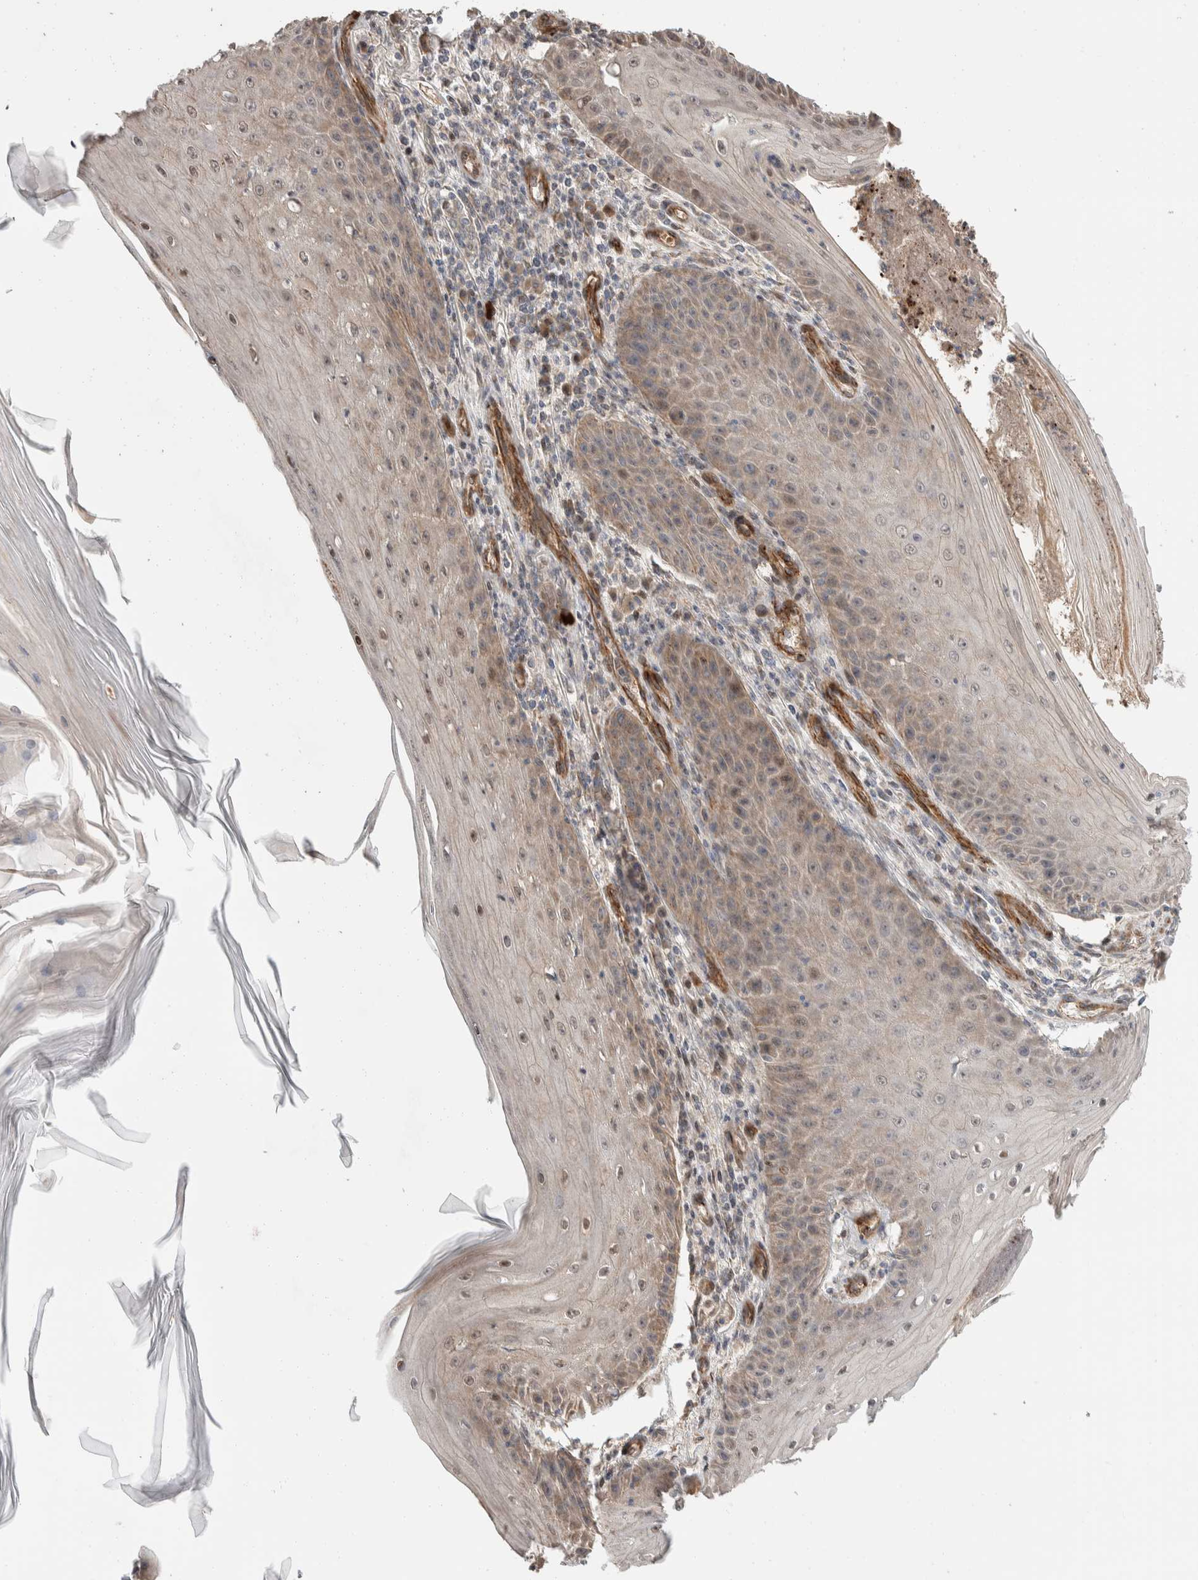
{"staining": {"intensity": "weak", "quantity": "25%-75%", "location": "cytoplasmic/membranous"}, "tissue": "skin cancer", "cell_type": "Tumor cells", "image_type": "cancer", "snomed": [{"axis": "morphology", "description": "Squamous cell carcinoma, NOS"}, {"axis": "topography", "description": "Skin"}], "caption": "Immunohistochemical staining of skin squamous cell carcinoma exhibits weak cytoplasmic/membranous protein positivity in approximately 25%-75% of tumor cells.", "gene": "ERC1", "patient": {"sex": "female", "age": 73}}